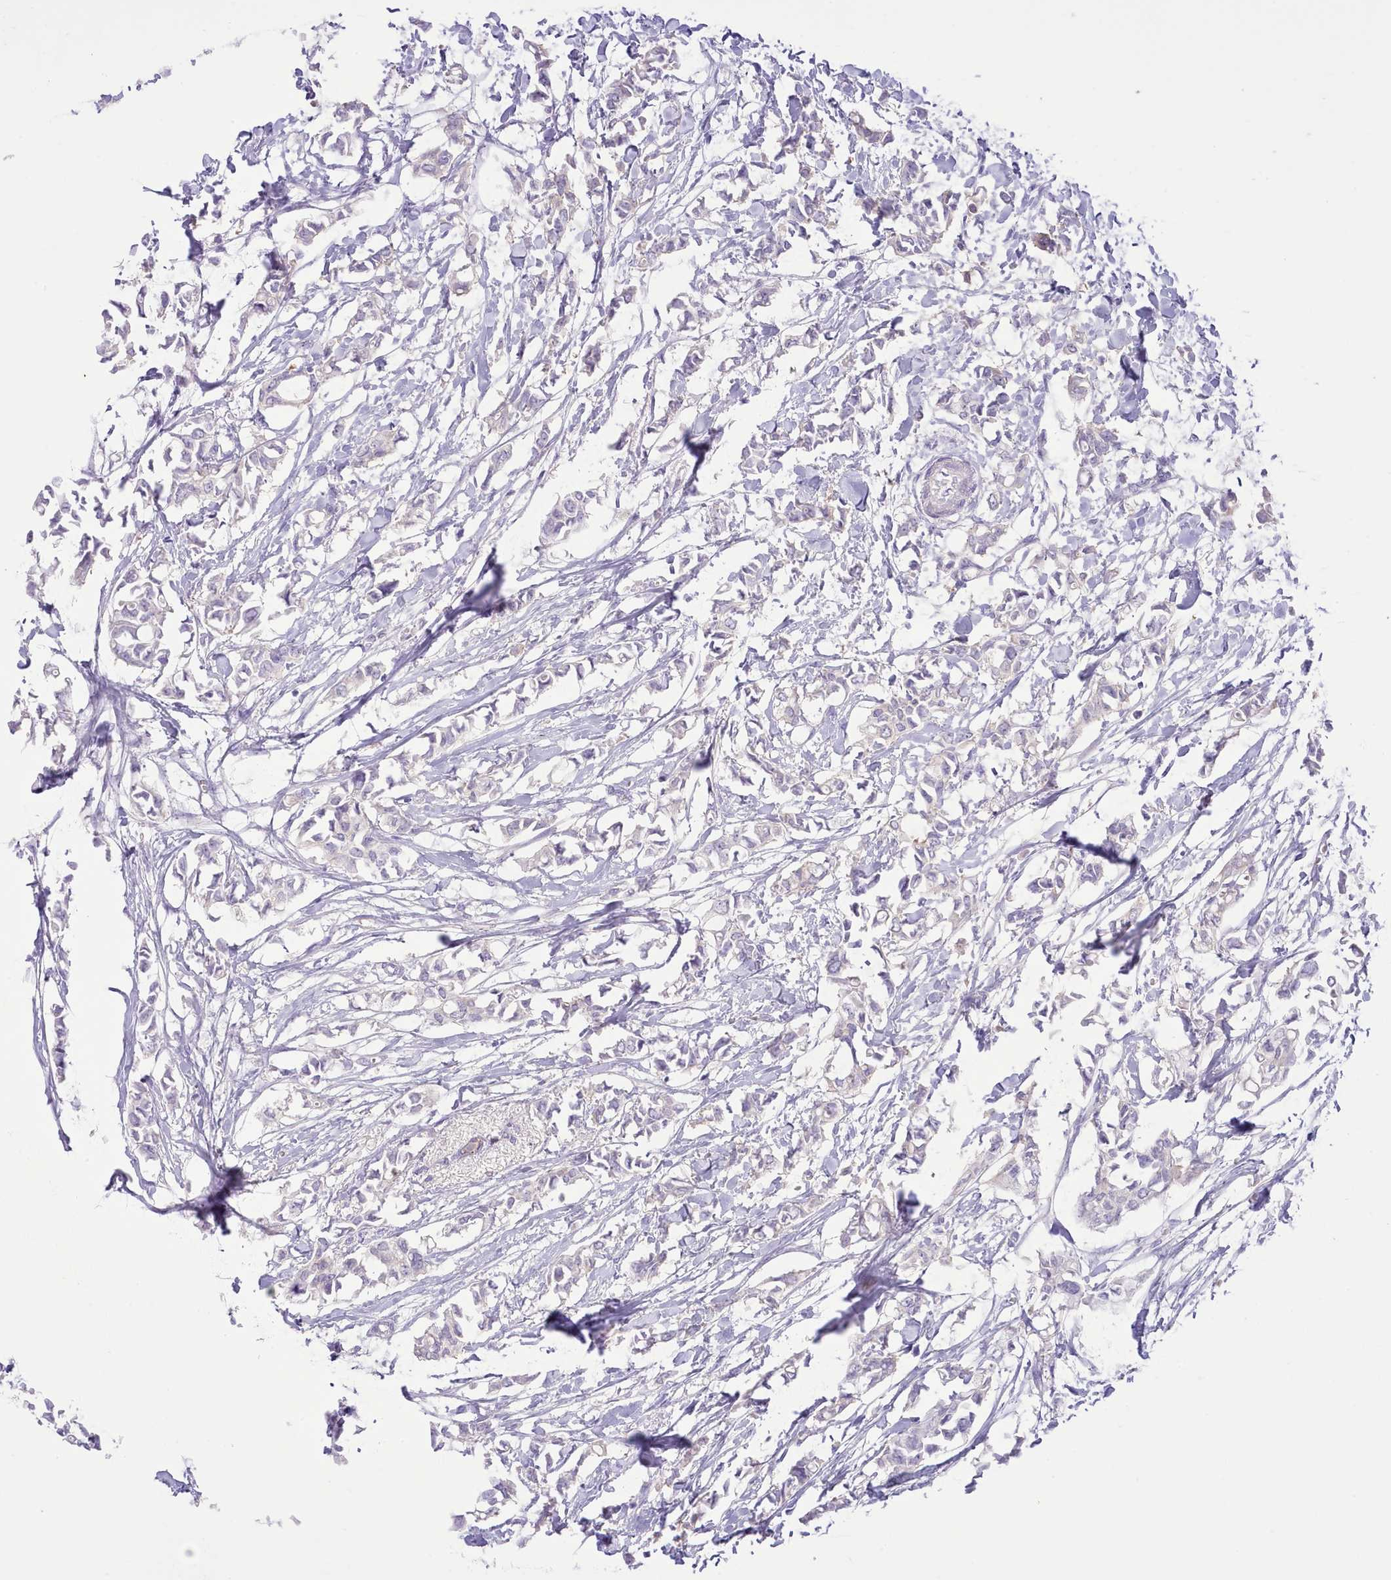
{"staining": {"intensity": "negative", "quantity": "none", "location": "none"}, "tissue": "breast cancer", "cell_type": "Tumor cells", "image_type": "cancer", "snomed": [{"axis": "morphology", "description": "Duct carcinoma"}, {"axis": "topography", "description": "Breast"}], "caption": "The histopathology image reveals no significant expression in tumor cells of invasive ductal carcinoma (breast).", "gene": "MDFI", "patient": {"sex": "female", "age": 41}}